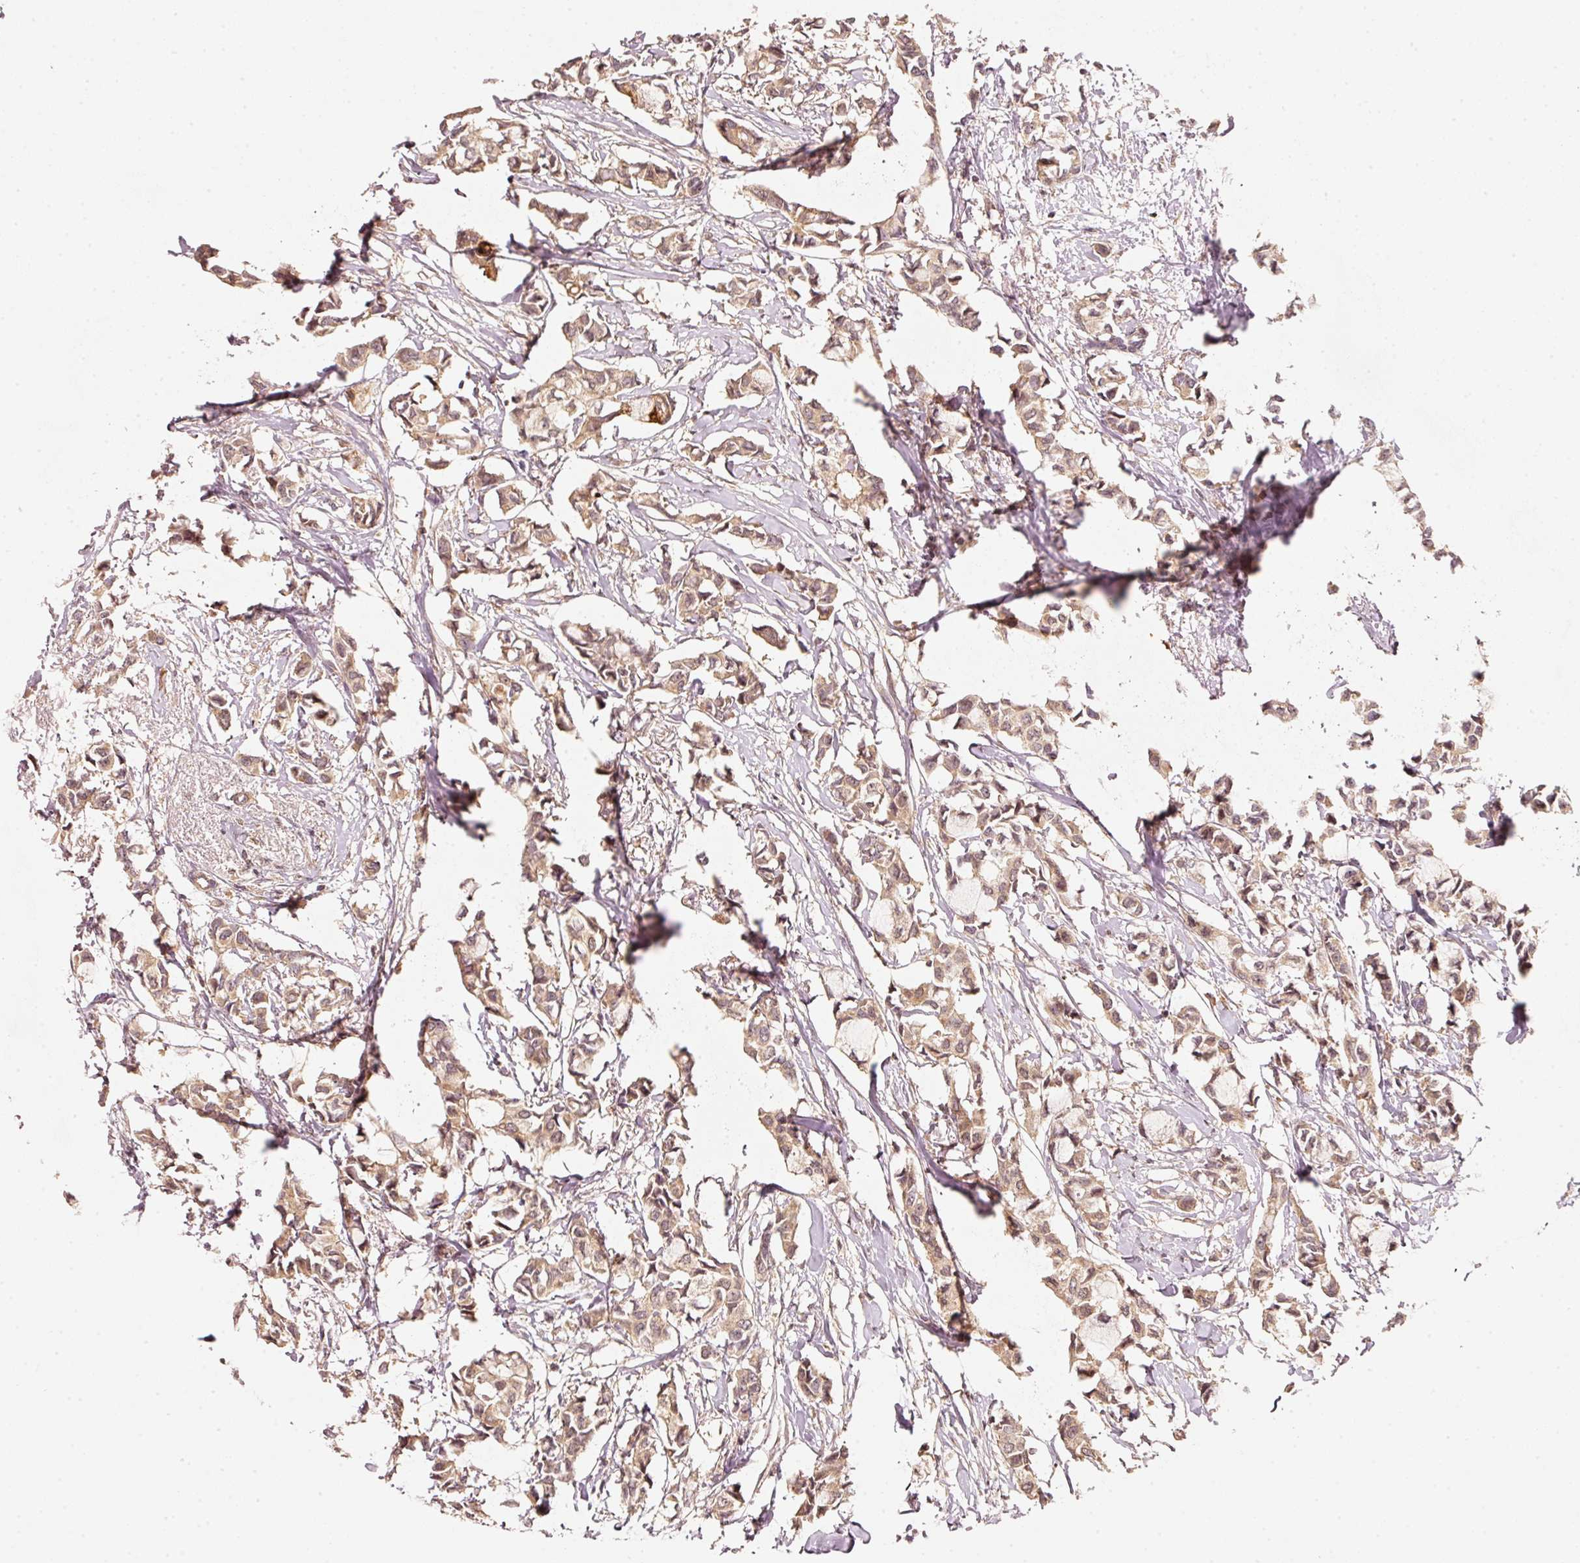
{"staining": {"intensity": "moderate", "quantity": ">75%", "location": "cytoplasmic/membranous"}, "tissue": "breast cancer", "cell_type": "Tumor cells", "image_type": "cancer", "snomed": [{"axis": "morphology", "description": "Duct carcinoma"}, {"axis": "topography", "description": "Breast"}], "caption": "Immunohistochemistry of breast invasive ductal carcinoma demonstrates medium levels of moderate cytoplasmic/membranous staining in about >75% of tumor cells.", "gene": "RRAS2", "patient": {"sex": "female", "age": 73}}